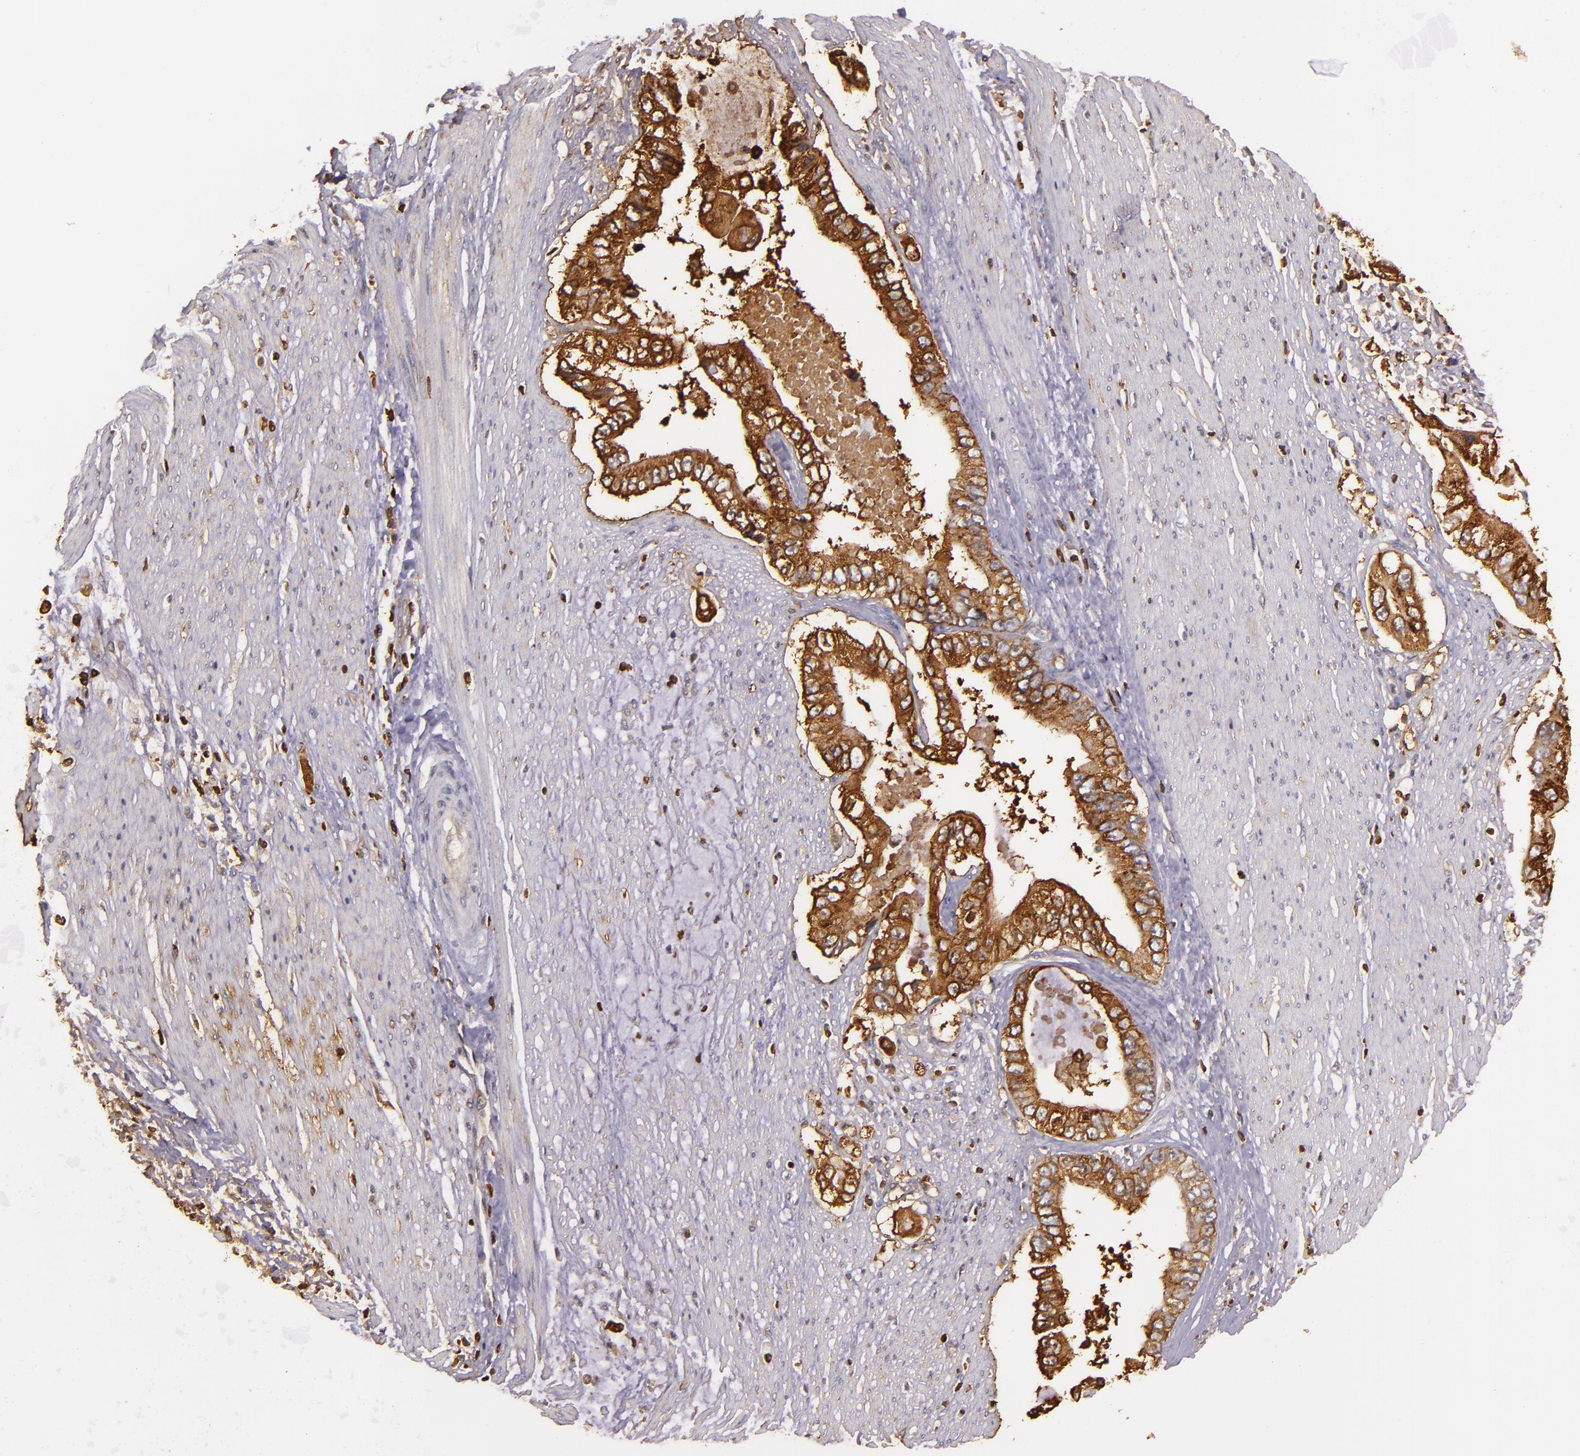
{"staining": {"intensity": "strong", "quantity": ">75%", "location": "cytoplasmic/membranous"}, "tissue": "pancreatic cancer", "cell_type": "Tumor cells", "image_type": "cancer", "snomed": [{"axis": "morphology", "description": "Adenocarcinoma, NOS"}, {"axis": "topography", "description": "Pancreas"}, {"axis": "topography", "description": "Stomach, upper"}], "caption": "Pancreatic cancer stained with a protein marker demonstrates strong staining in tumor cells.", "gene": "SLC9A3R1", "patient": {"sex": "male", "age": 77}}